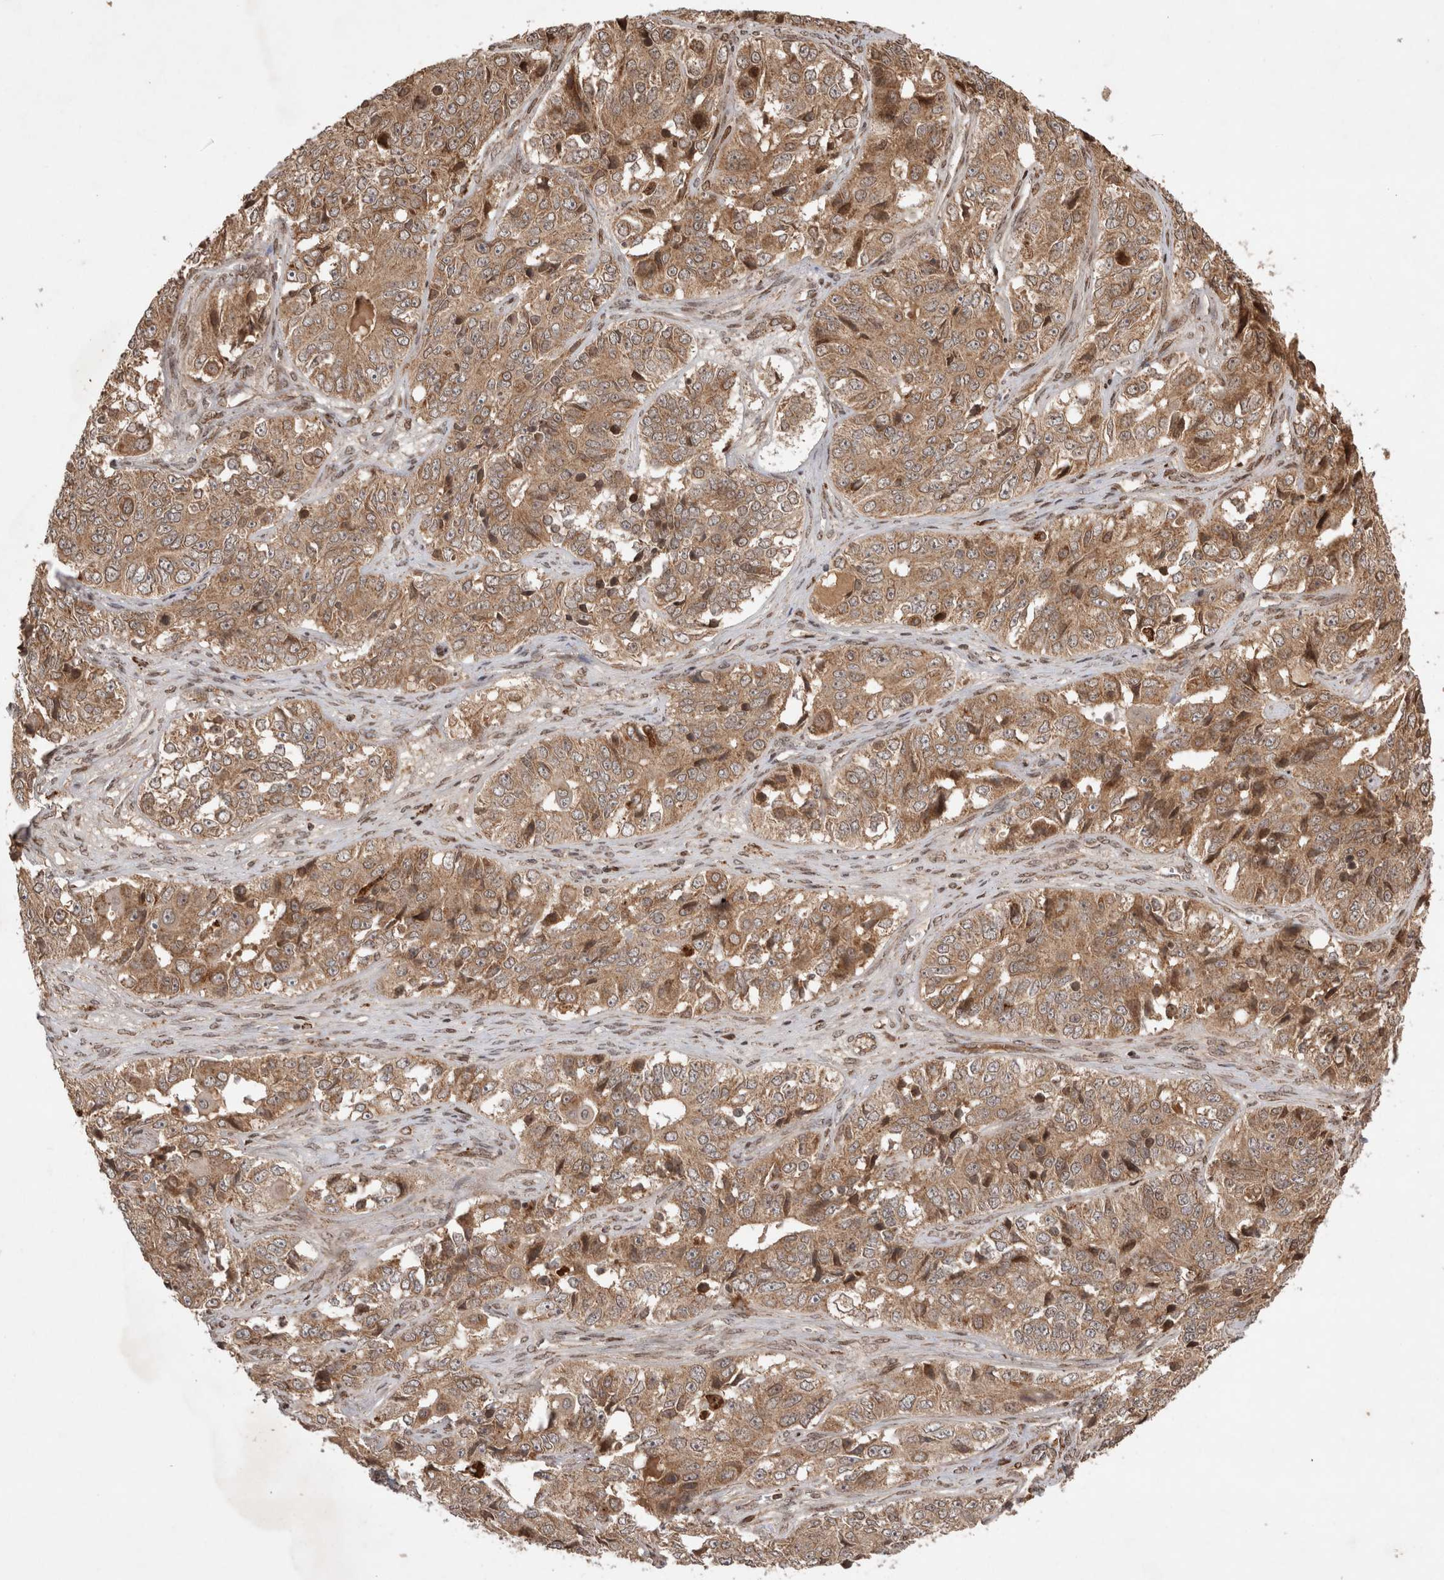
{"staining": {"intensity": "moderate", "quantity": ">75%", "location": "cytoplasmic/membranous"}, "tissue": "ovarian cancer", "cell_type": "Tumor cells", "image_type": "cancer", "snomed": [{"axis": "morphology", "description": "Carcinoma, endometroid"}, {"axis": "topography", "description": "Ovary"}], "caption": "Protein analysis of ovarian cancer tissue demonstrates moderate cytoplasmic/membranous staining in approximately >75% of tumor cells.", "gene": "FAM221A", "patient": {"sex": "female", "age": 51}}